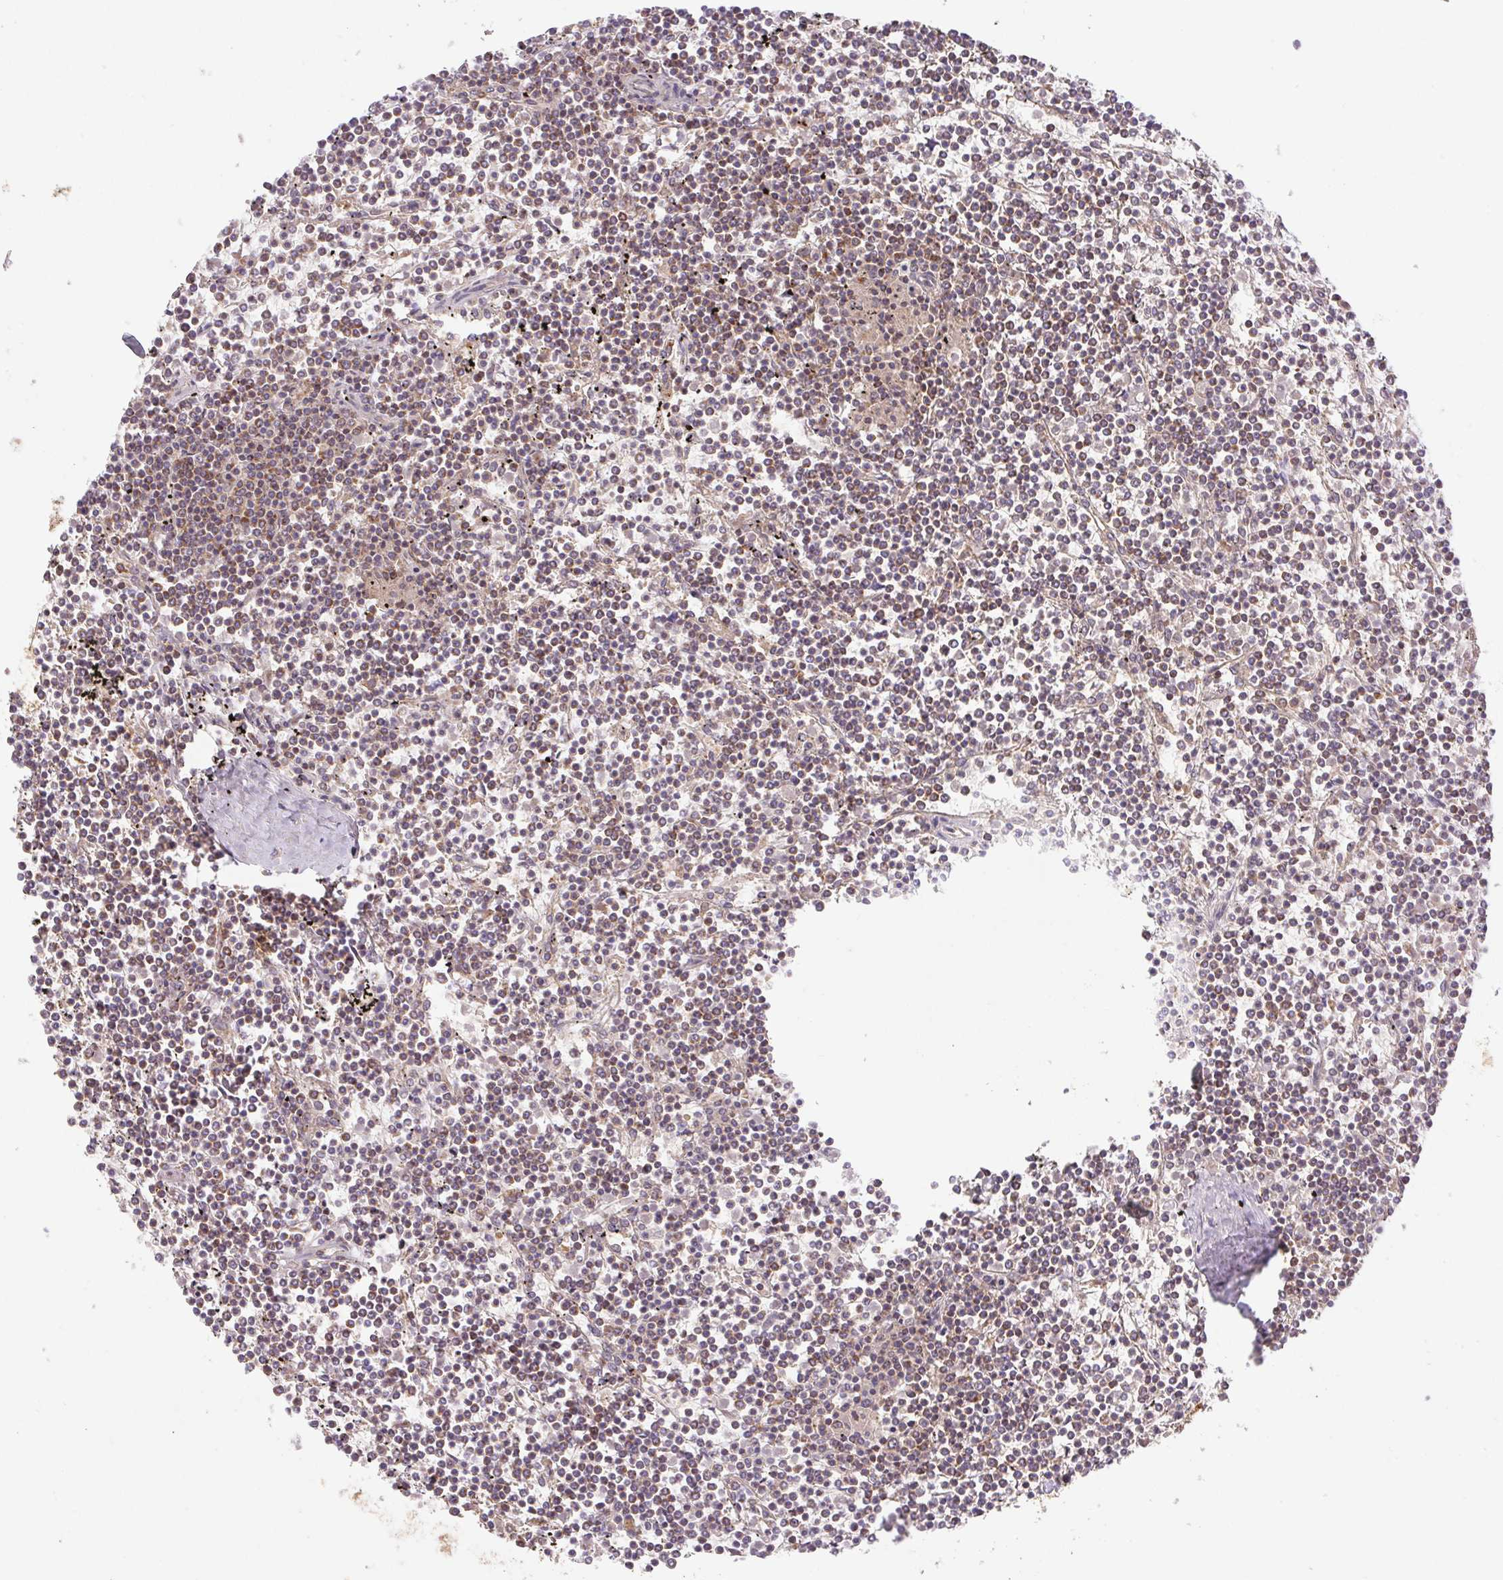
{"staining": {"intensity": "weak", "quantity": "25%-75%", "location": "cytoplasmic/membranous"}, "tissue": "lymphoma", "cell_type": "Tumor cells", "image_type": "cancer", "snomed": [{"axis": "morphology", "description": "Malignant lymphoma, non-Hodgkin's type, Low grade"}, {"axis": "topography", "description": "Spleen"}], "caption": "A micrograph of malignant lymphoma, non-Hodgkin's type (low-grade) stained for a protein displays weak cytoplasmic/membranous brown staining in tumor cells.", "gene": "MTHFD1", "patient": {"sex": "female", "age": 19}}